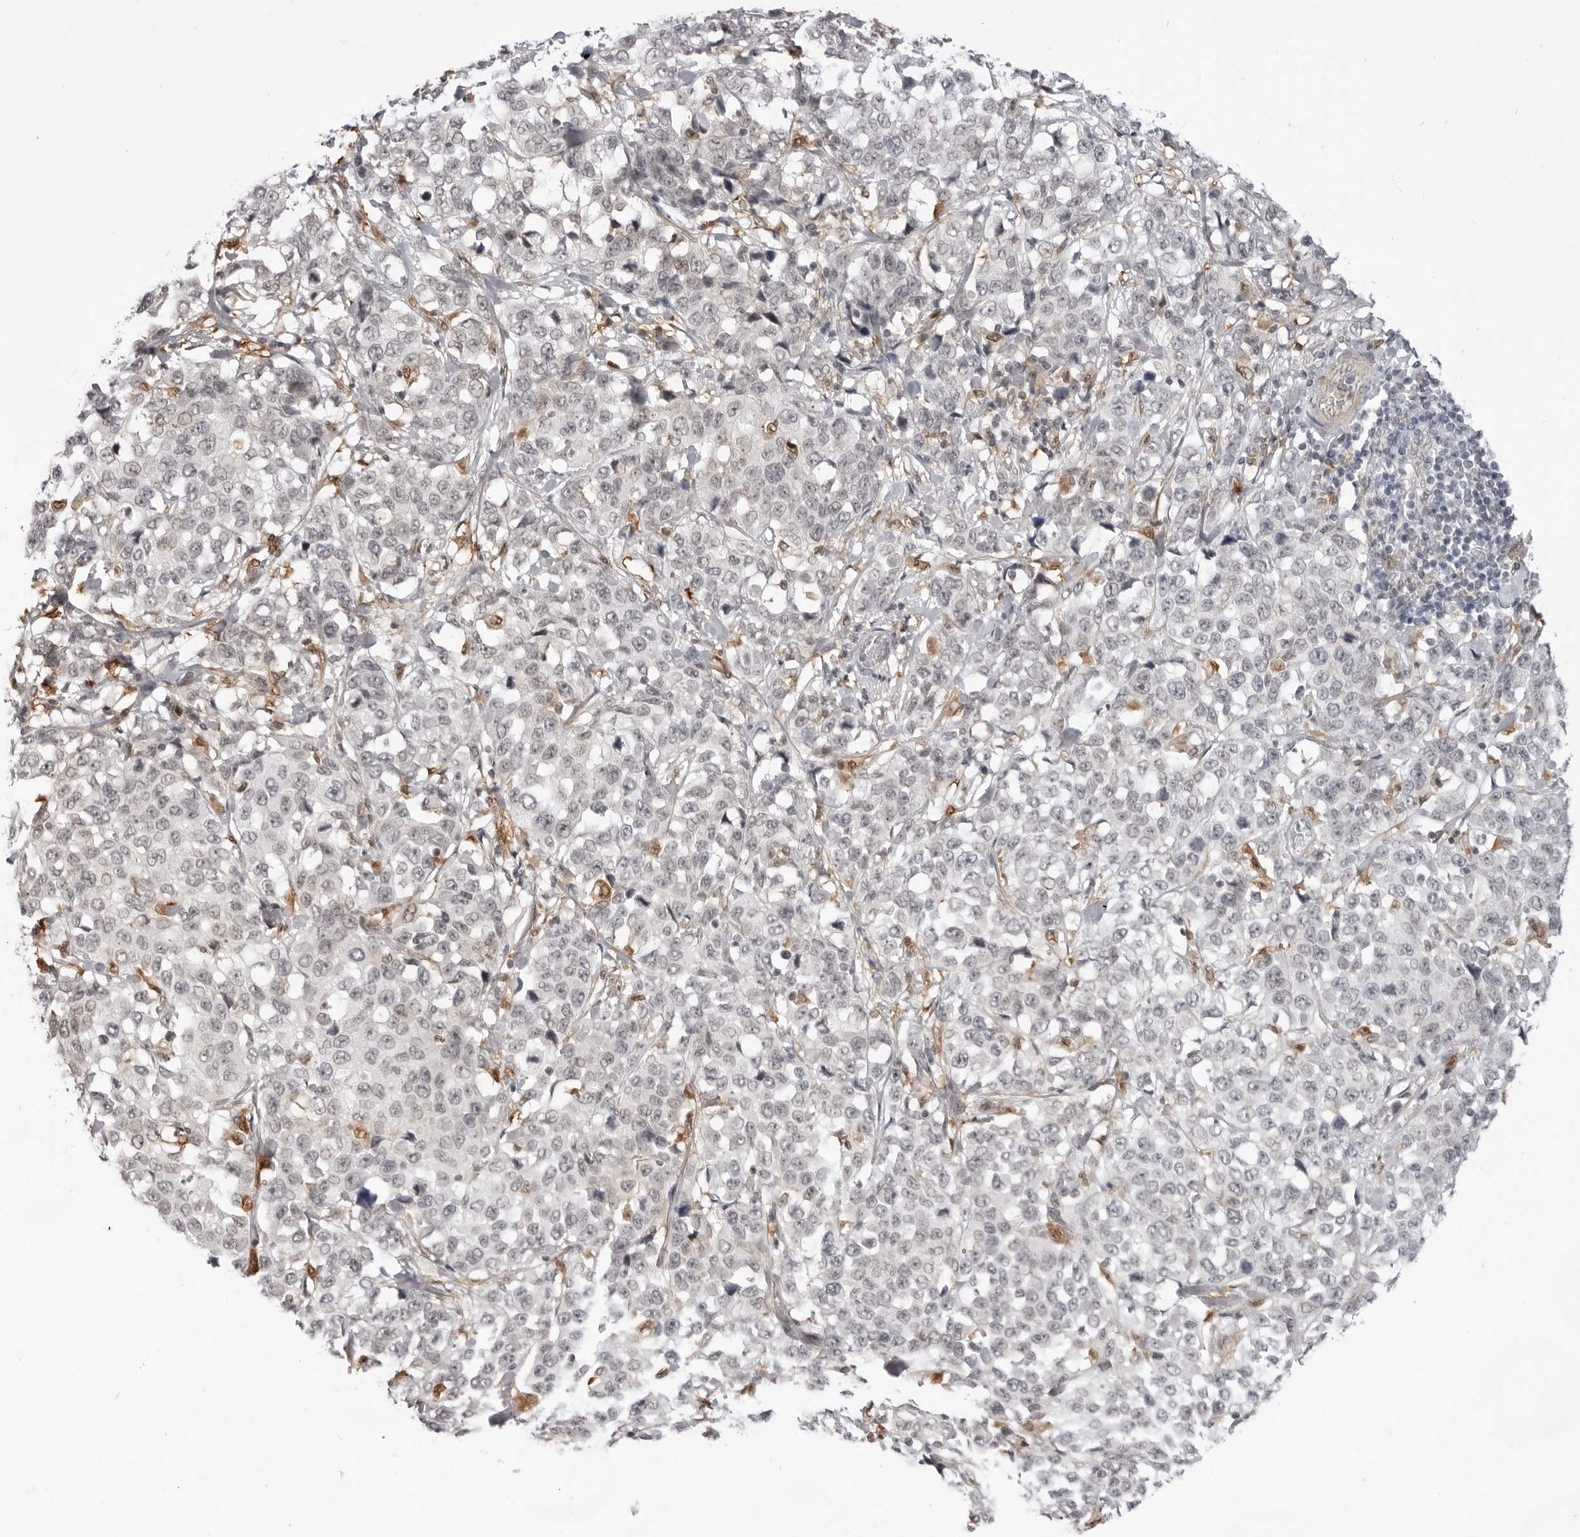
{"staining": {"intensity": "negative", "quantity": "none", "location": "none"}, "tissue": "stomach cancer", "cell_type": "Tumor cells", "image_type": "cancer", "snomed": [{"axis": "morphology", "description": "Normal tissue, NOS"}, {"axis": "morphology", "description": "Adenocarcinoma, NOS"}, {"axis": "topography", "description": "Stomach"}], "caption": "This is an immunohistochemistry photomicrograph of stomach cancer. There is no staining in tumor cells.", "gene": "SRGAP2", "patient": {"sex": "male", "age": 48}}